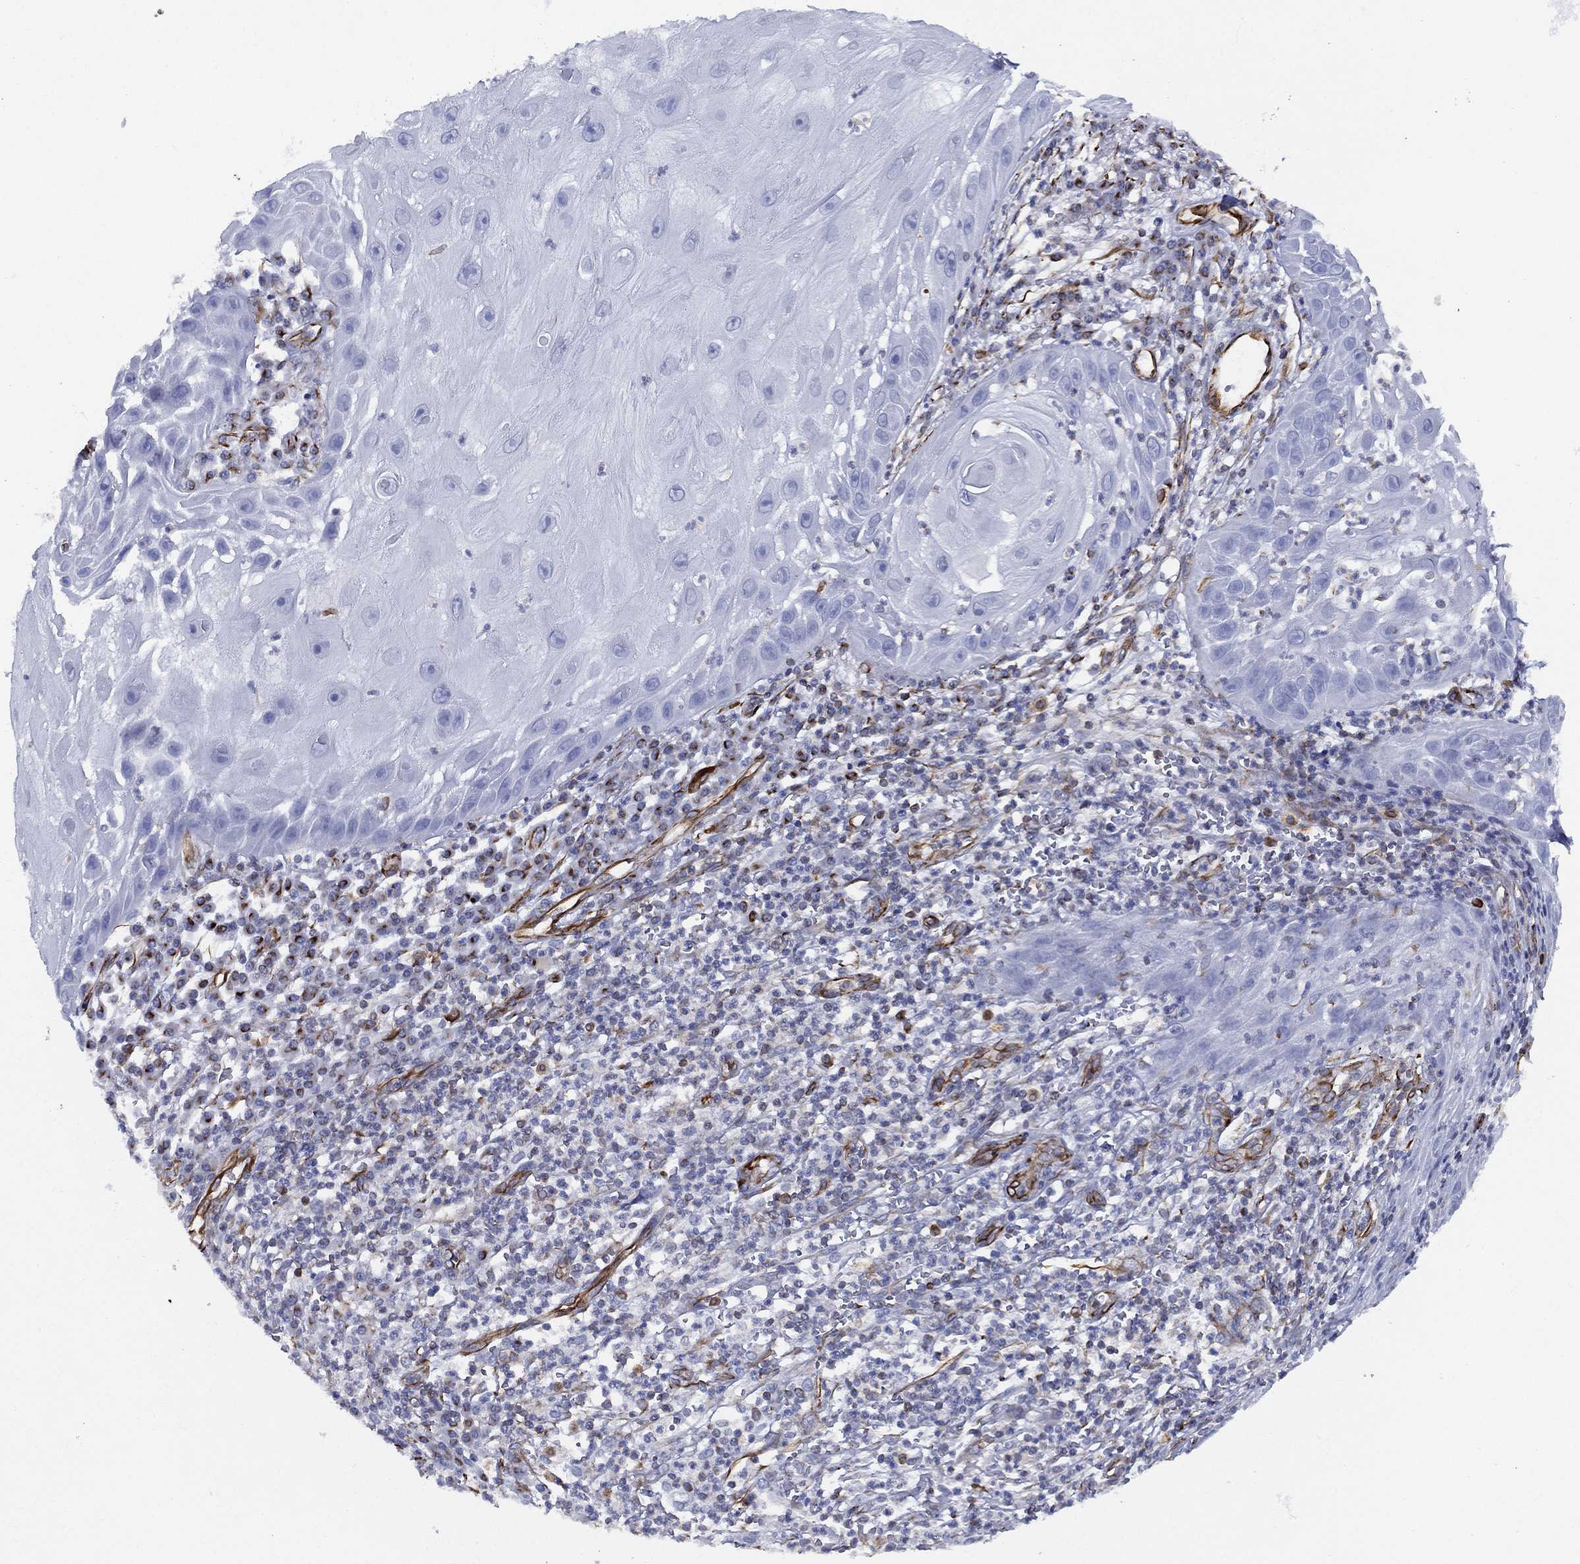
{"staining": {"intensity": "negative", "quantity": "none", "location": "none"}, "tissue": "skin cancer", "cell_type": "Tumor cells", "image_type": "cancer", "snomed": [{"axis": "morphology", "description": "Normal tissue, NOS"}, {"axis": "morphology", "description": "Squamous cell carcinoma, NOS"}, {"axis": "topography", "description": "Skin"}], "caption": "DAB (3,3'-diaminobenzidine) immunohistochemical staining of human skin cancer (squamous cell carcinoma) exhibits no significant expression in tumor cells.", "gene": "MAS1", "patient": {"sex": "male", "age": 79}}